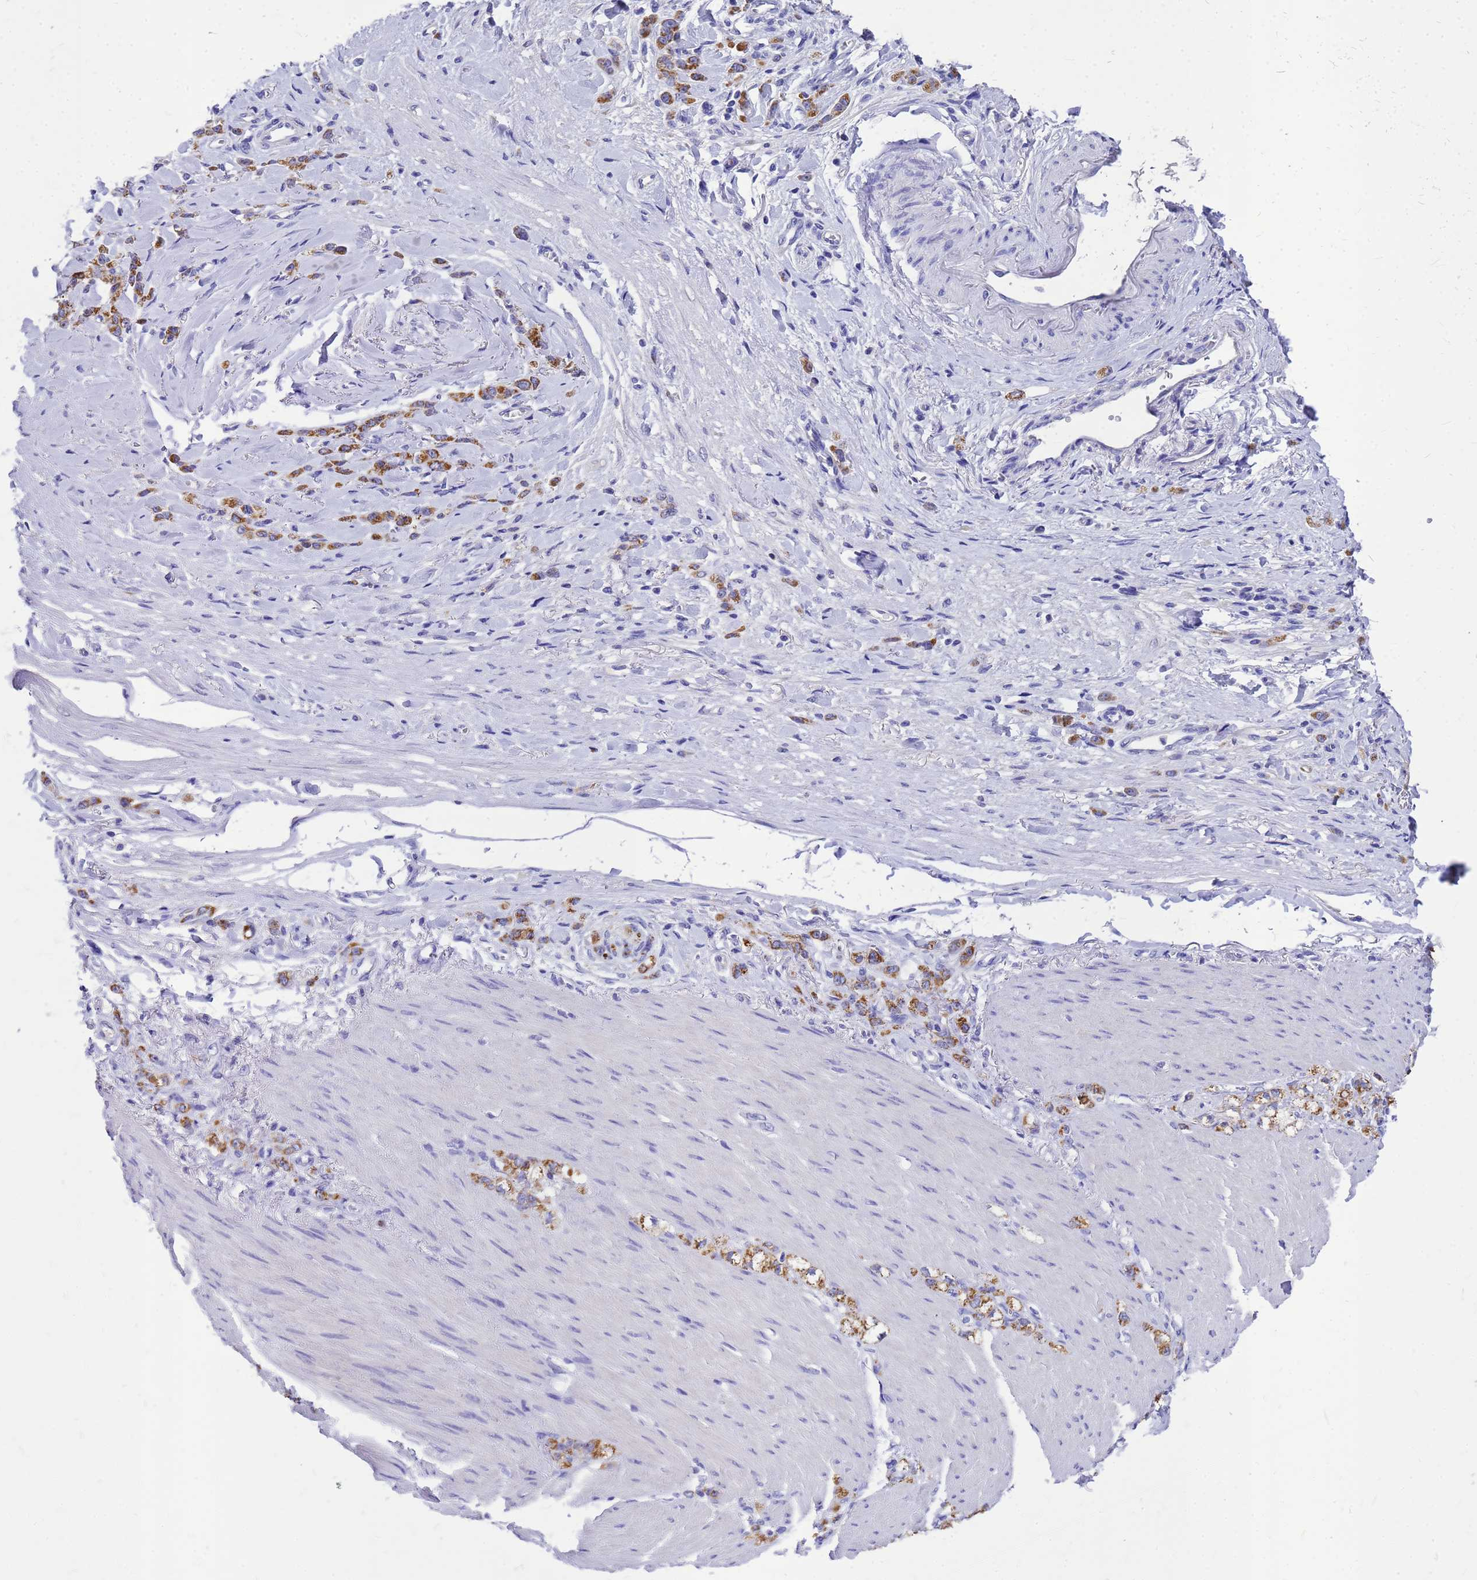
{"staining": {"intensity": "strong", "quantity": ">75%", "location": "cytoplasmic/membranous"}, "tissue": "stomach cancer", "cell_type": "Tumor cells", "image_type": "cancer", "snomed": [{"axis": "morphology", "description": "Normal tissue, NOS"}, {"axis": "morphology", "description": "Adenocarcinoma, NOS"}, {"axis": "topography", "description": "Stomach"}], "caption": "Stomach cancer (adenocarcinoma) stained for a protein exhibits strong cytoplasmic/membranous positivity in tumor cells.", "gene": "OR52E2", "patient": {"sex": "male", "age": 82}}